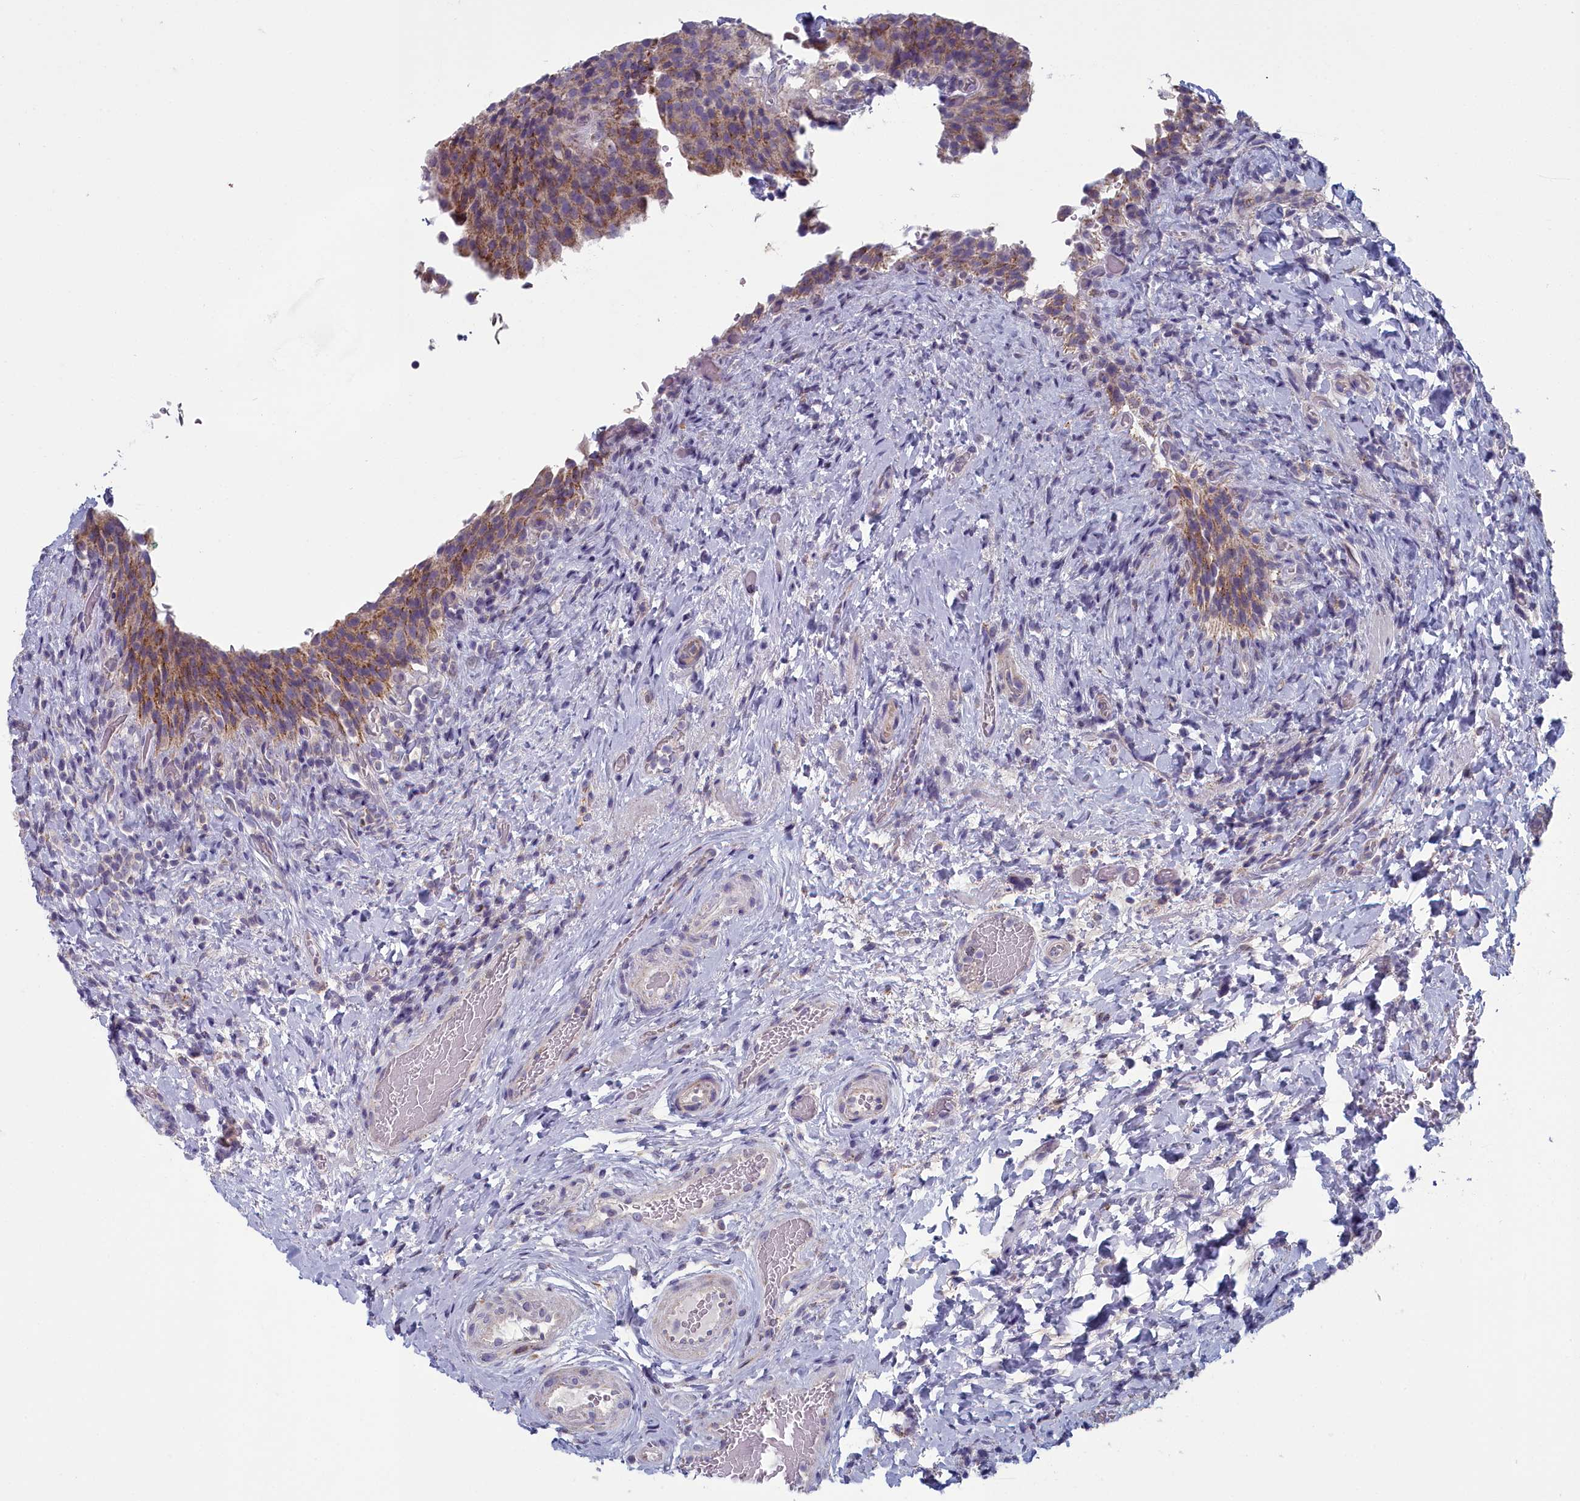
{"staining": {"intensity": "weak", "quantity": "25%-75%", "location": "cytoplasmic/membranous"}, "tissue": "urinary bladder", "cell_type": "Urothelial cells", "image_type": "normal", "snomed": [{"axis": "morphology", "description": "Normal tissue, NOS"}, {"axis": "morphology", "description": "Inflammation, NOS"}, {"axis": "topography", "description": "Urinary bladder"}], "caption": "Immunohistochemical staining of normal urinary bladder reveals weak cytoplasmic/membranous protein expression in approximately 25%-75% of urothelial cells. Ihc stains the protein in brown and the nuclei are stained blue.", "gene": "INSYN2A", "patient": {"sex": "male", "age": 64}}